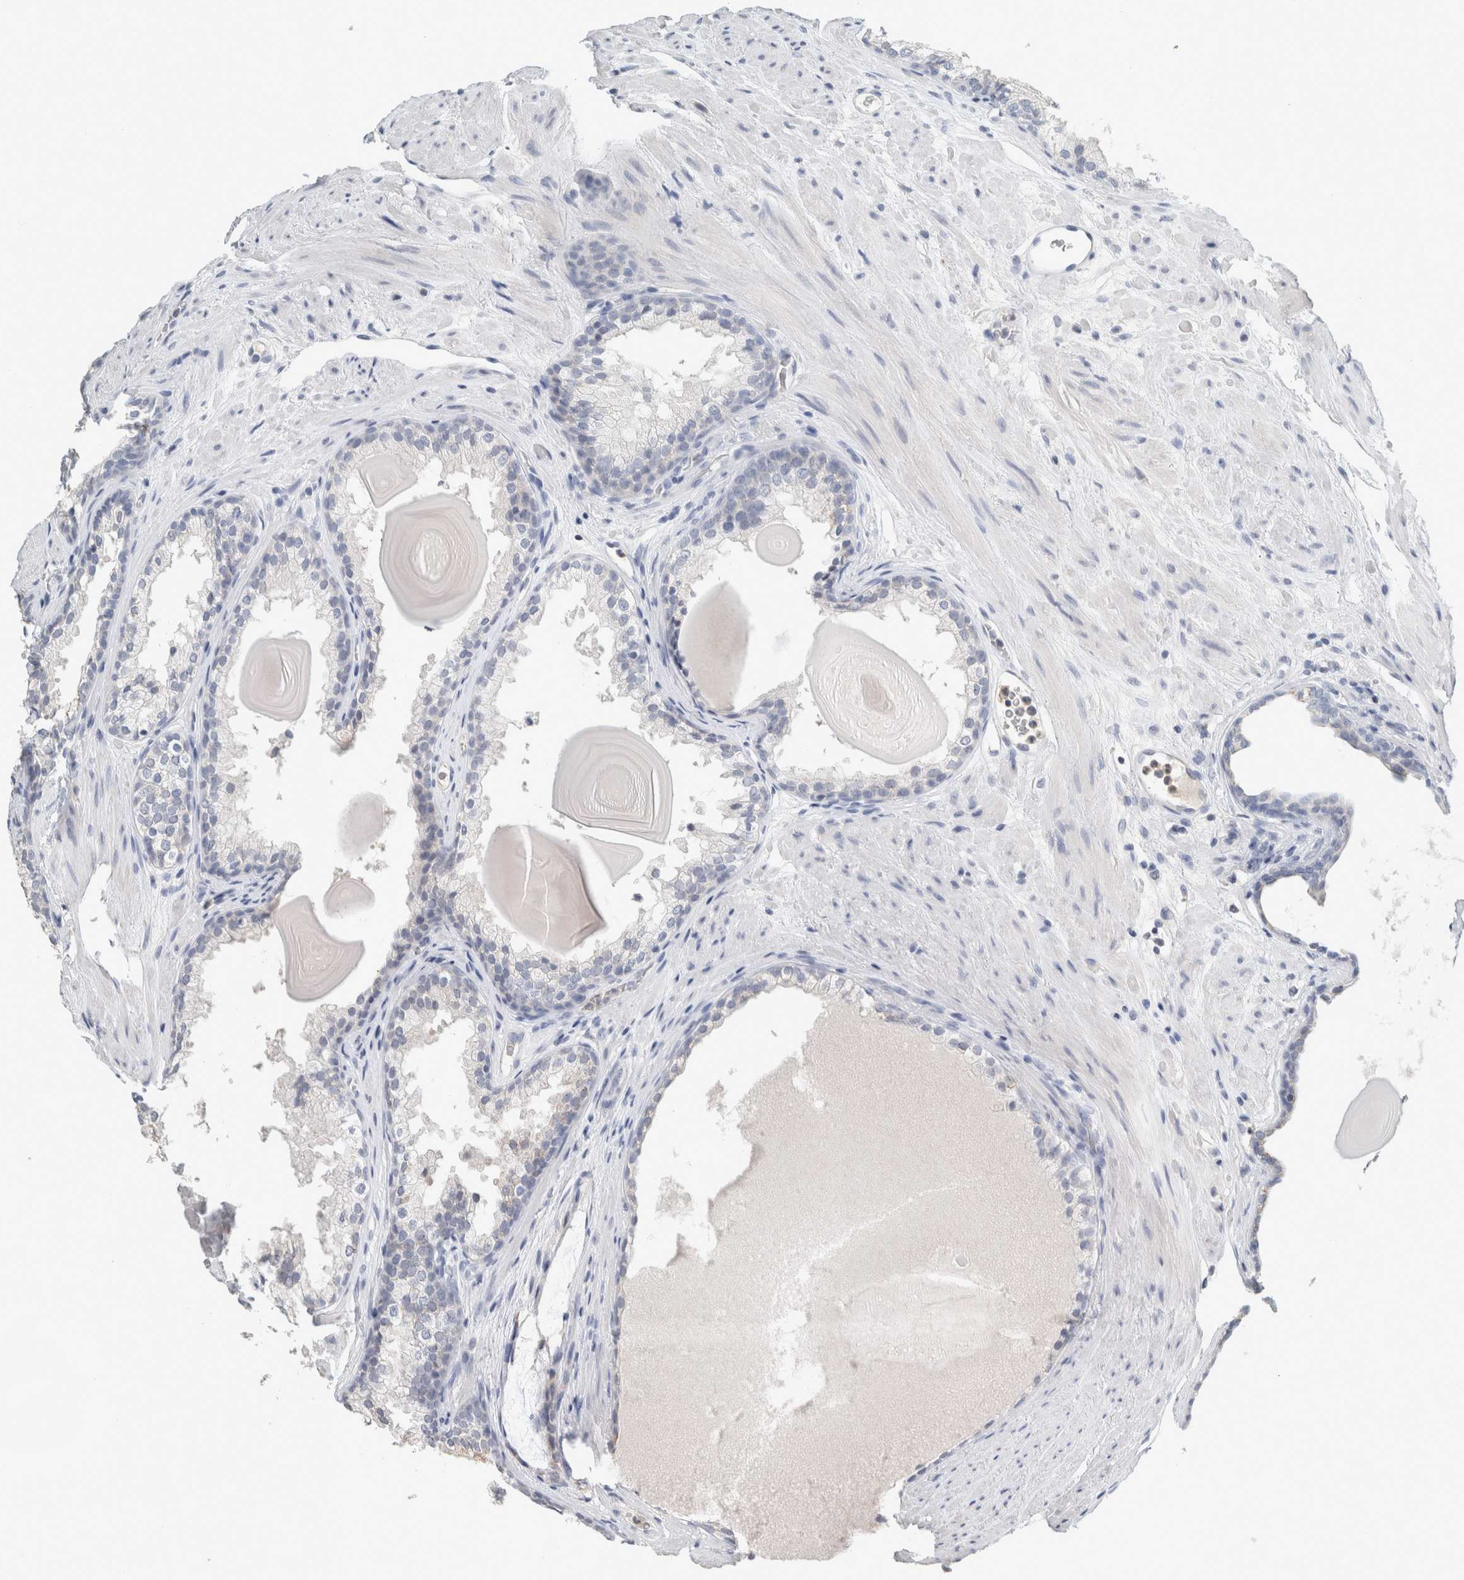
{"staining": {"intensity": "negative", "quantity": "none", "location": "none"}, "tissue": "prostate cancer", "cell_type": "Tumor cells", "image_type": "cancer", "snomed": [{"axis": "morphology", "description": "Adenocarcinoma, Low grade"}, {"axis": "topography", "description": "Prostate"}], "caption": "DAB (3,3'-diaminobenzidine) immunohistochemical staining of prostate cancer reveals no significant staining in tumor cells. Nuclei are stained in blue.", "gene": "CRAT", "patient": {"sex": "male", "age": 69}}